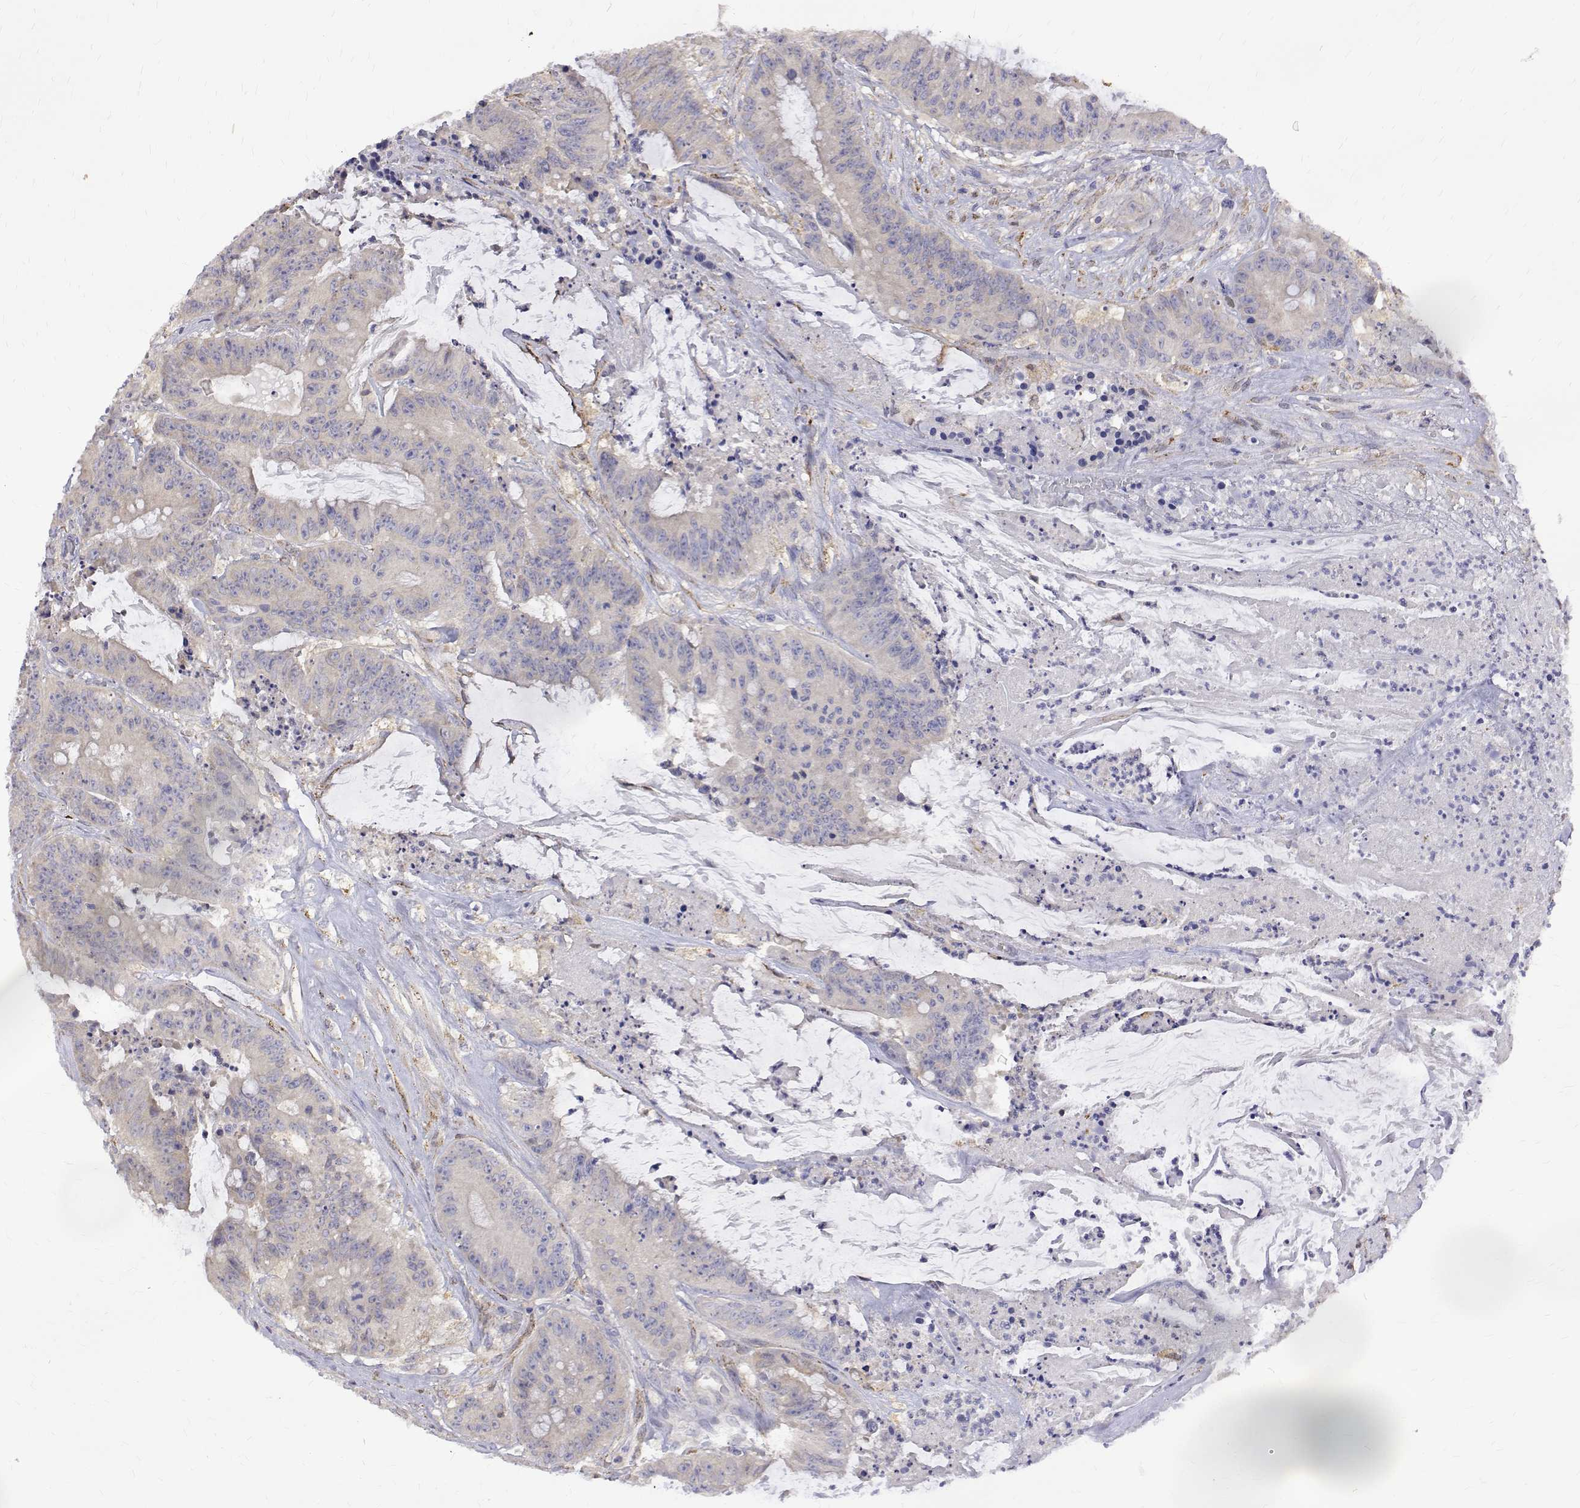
{"staining": {"intensity": "negative", "quantity": "none", "location": "none"}, "tissue": "colorectal cancer", "cell_type": "Tumor cells", "image_type": "cancer", "snomed": [{"axis": "morphology", "description": "Adenocarcinoma, NOS"}, {"axis": "topography", "description": "Colon"}], "caption": "Human colorectal adenocarcinoma stained for a protein using IHC demonstrates no positivity in tumor cells.", "gene": "PADI1", "patient": {"sex": "male", "age": 33}}